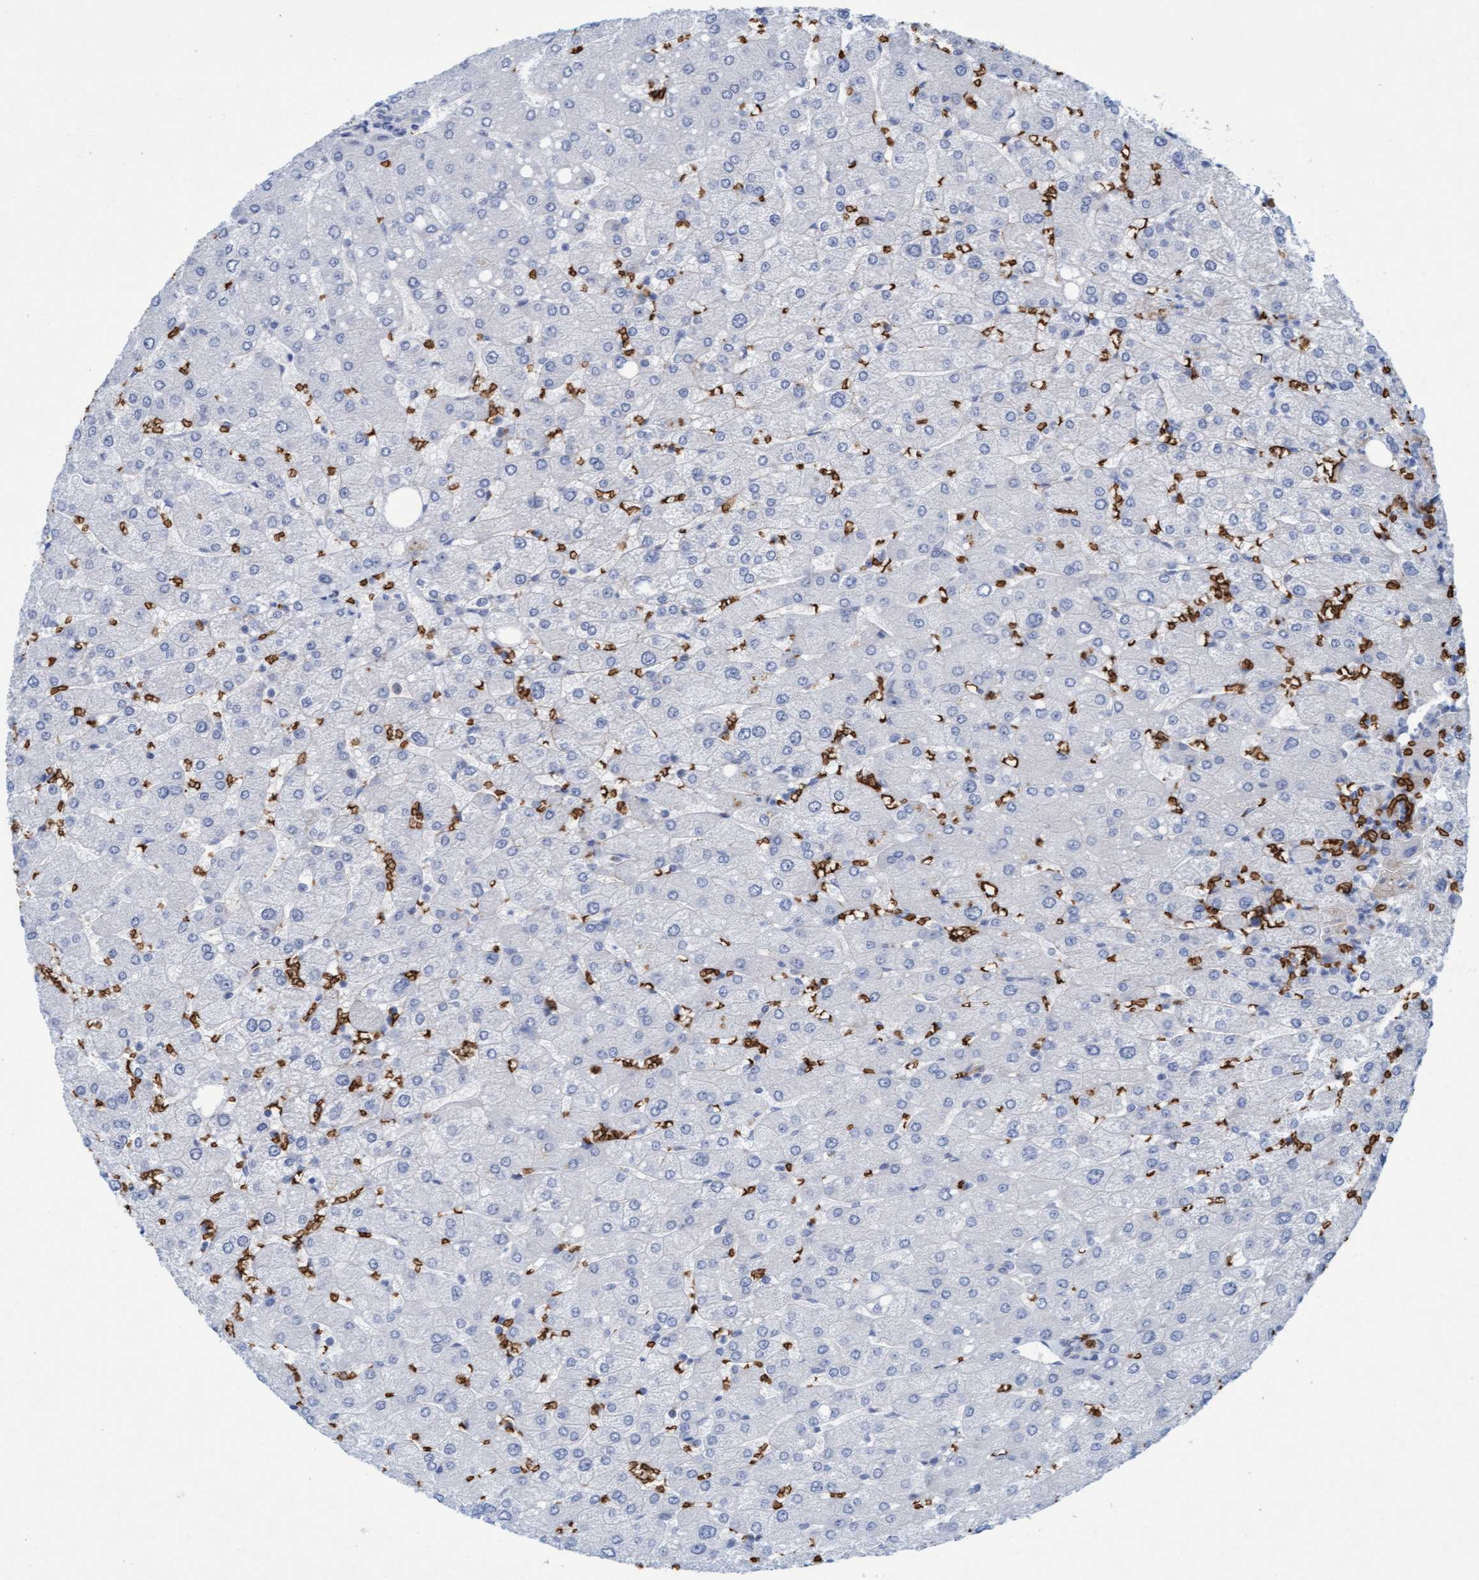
{"staining": {"intensity": "negative", "quantity": "none", "location": "none"}, "tissue": "liver", "cell_type": "Cholangiocytes", "image_type": "normal", "snomed": [{"axis": "morphology", "description": "Normal tissue, NOS"}, {"axis": "topography", "description": "Liver"}], "caption": "A high-resolution photomicrograph shows IHC staining of benign liver, which shows no significant staining in cholangiocytes. The staining was performed using DAB to visualize the protein expression in brown, while the nuclei were stained in blue with hematoxylin (Magnification: 20x).", "gene": "SPEM2", "patient": {"sex": "male", "age": 55}}